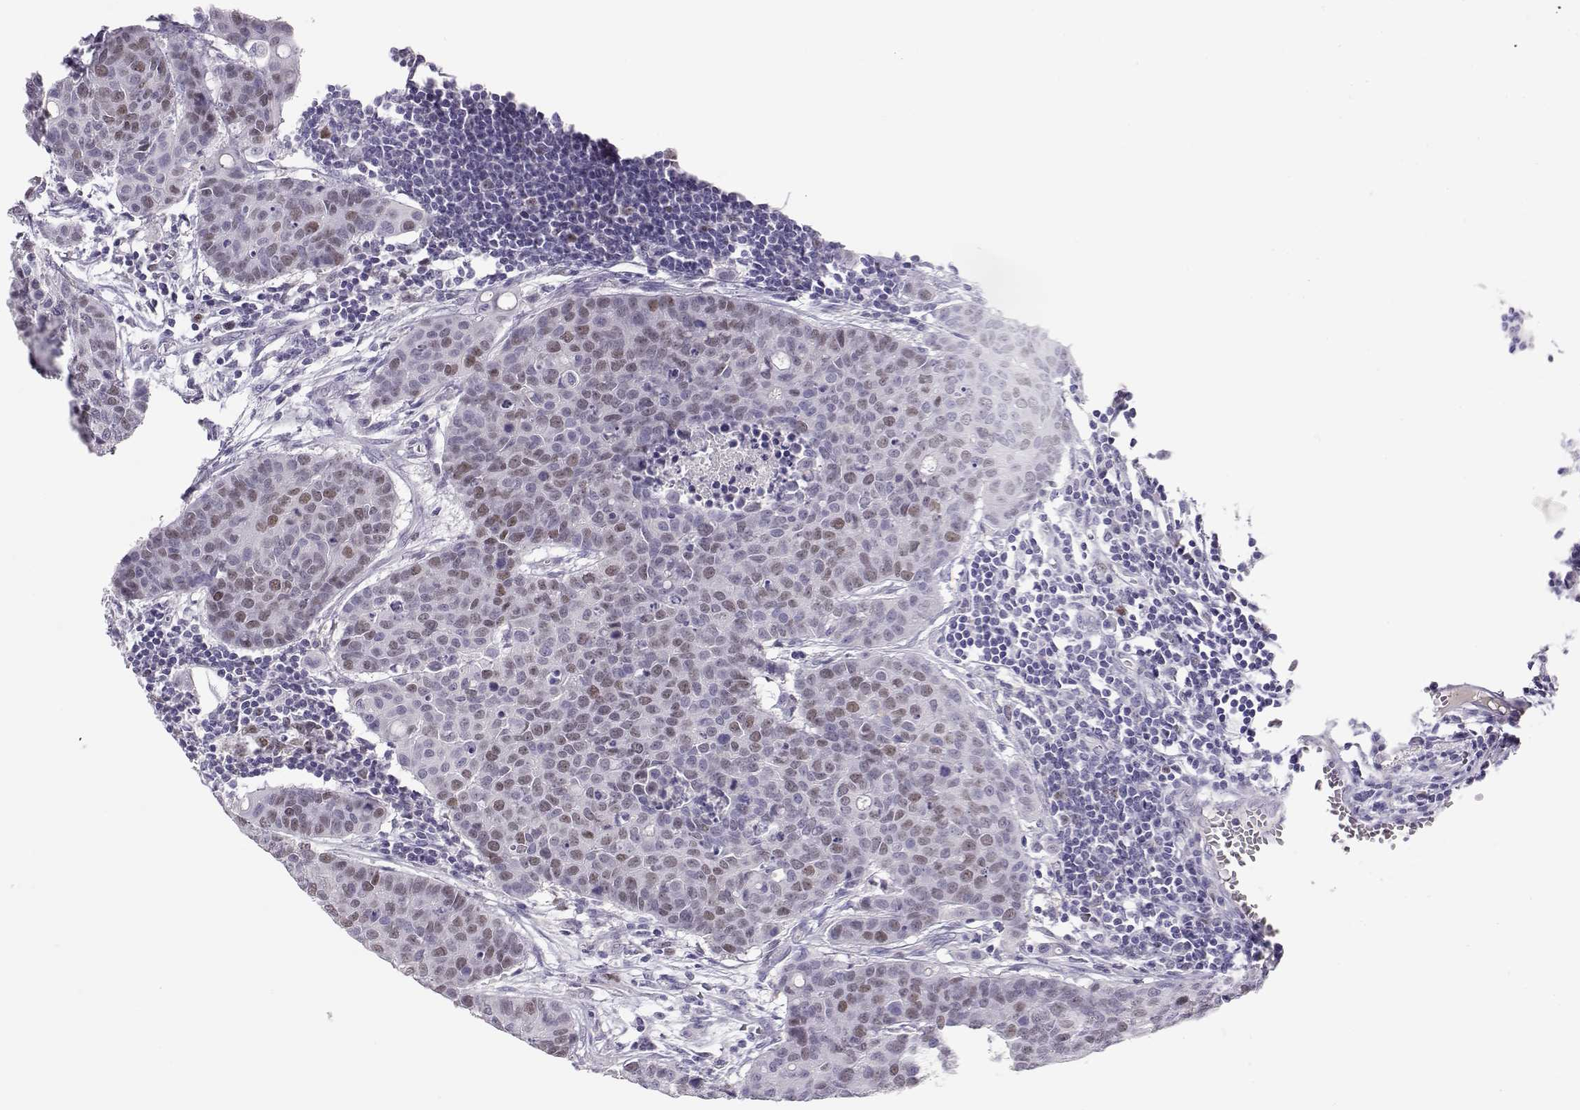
{"staining": {"intensity": "weak", "quantity": "<25%", "location": "nuclear"}, "tissue": "carcinoid", "cell_type": "Tumor cells", "image_type": "cancer", "snomed": [{"axis": "morphology", "description": "Carcinoid, malignant, NOS"}, {"axis": "topography", "description": "Colon"}], "caption": "Tumor cells are negative for brown protein staining in carcinoid.", "gene": "OPN5", "patient": {"sex": "male", "age": 81}}